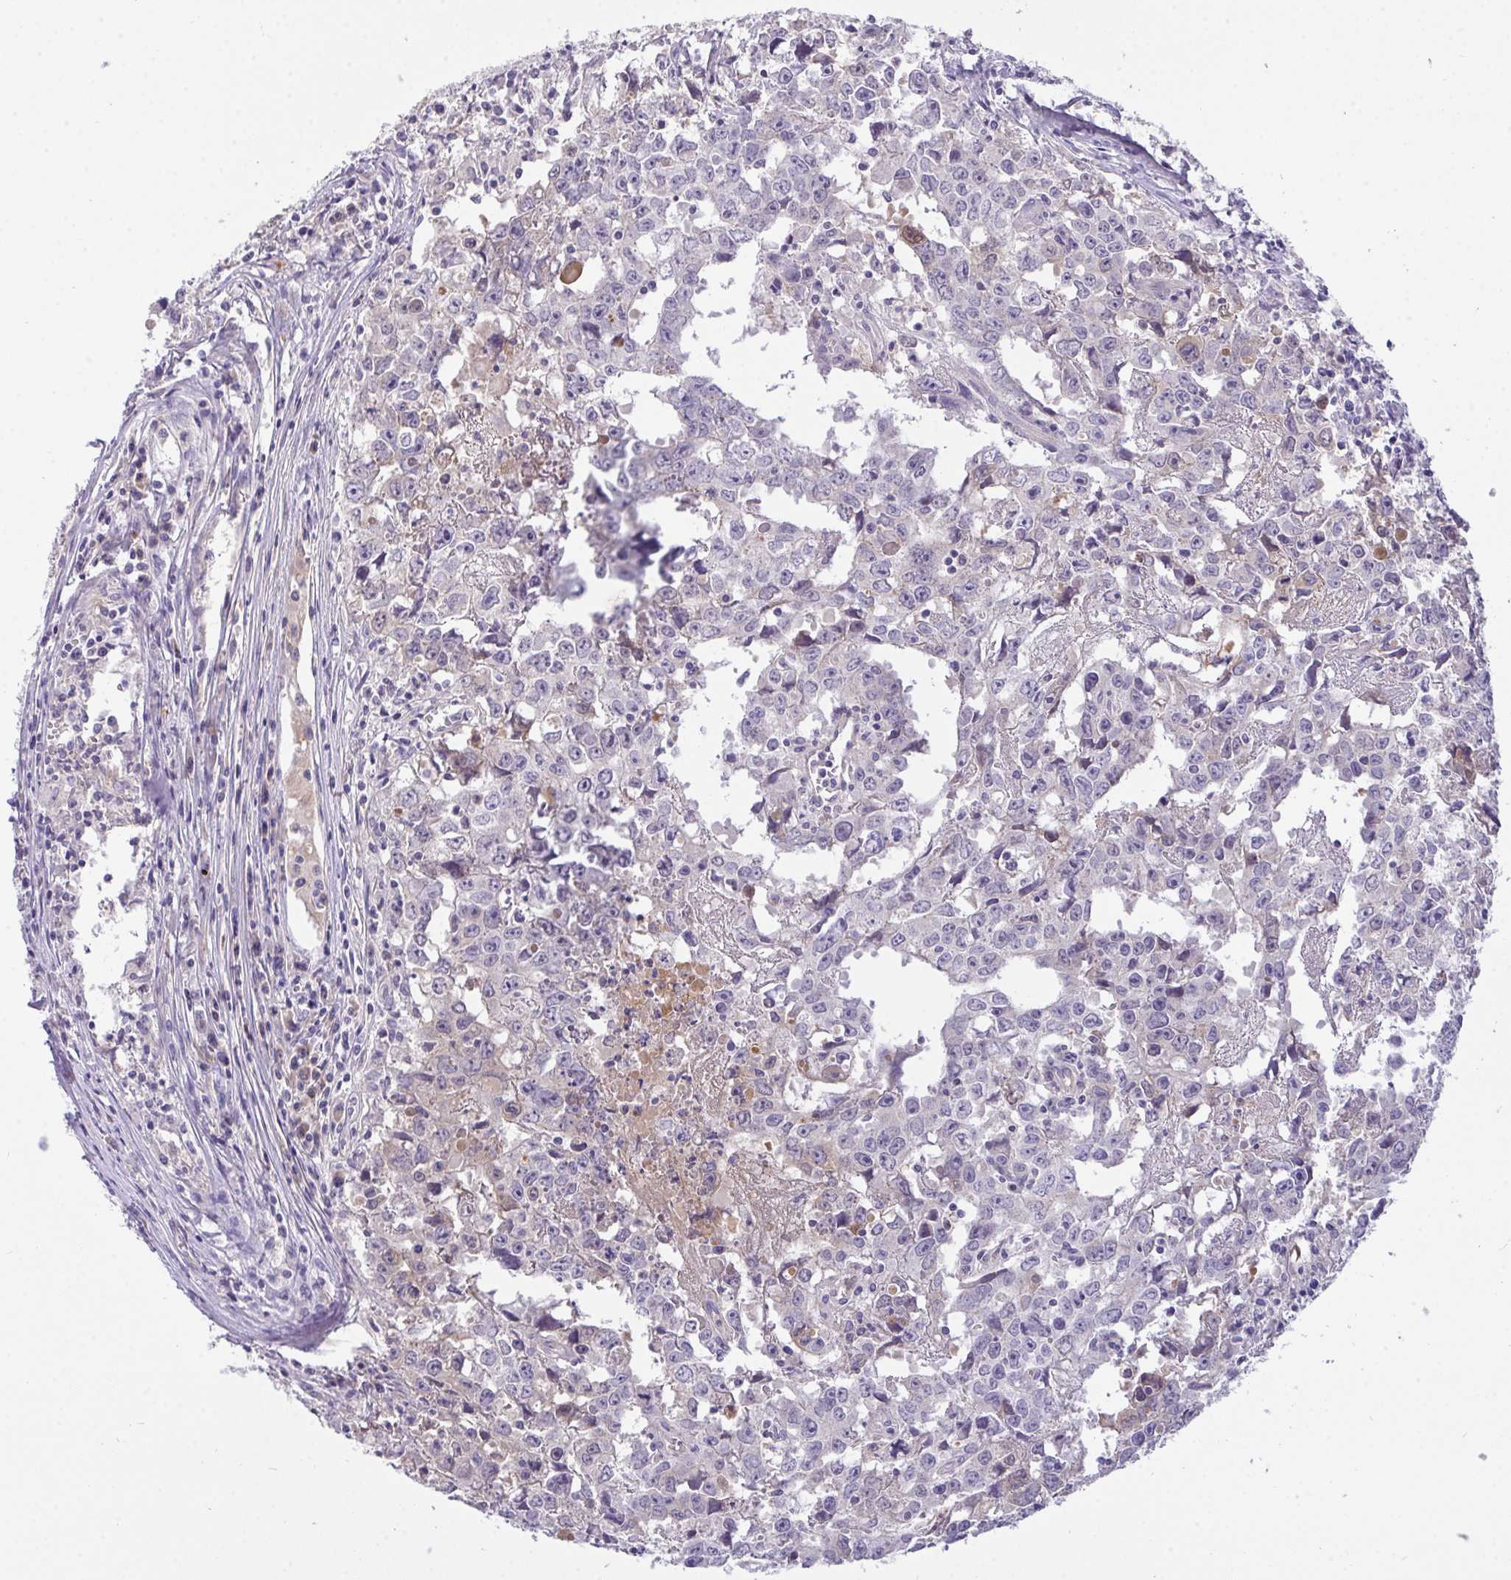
{"staining": {"intensity": "negative", "quantity": "none", "location": "none"}, "tissue": "testis cancer", "cell_type": "Tumor cells", "image_type": "cancer", "snomed": [{"axis": "morphology", "description": "Carcinoma, Embryonal, NOS"}, {"axis": "topography", "description": "Testis"}], "caption": "DAB immunohistochemical staining of testis cancer (embryonal carcinoma) displays no significant expression in tumor cells. (DAB (3,3'-diaminobenzidine) immunohistochemistry (IHC) visualized using brightfield microscopy, high magnification).", "gene": "ZNF581", "patient": {"sex": "male", "age": 22}}